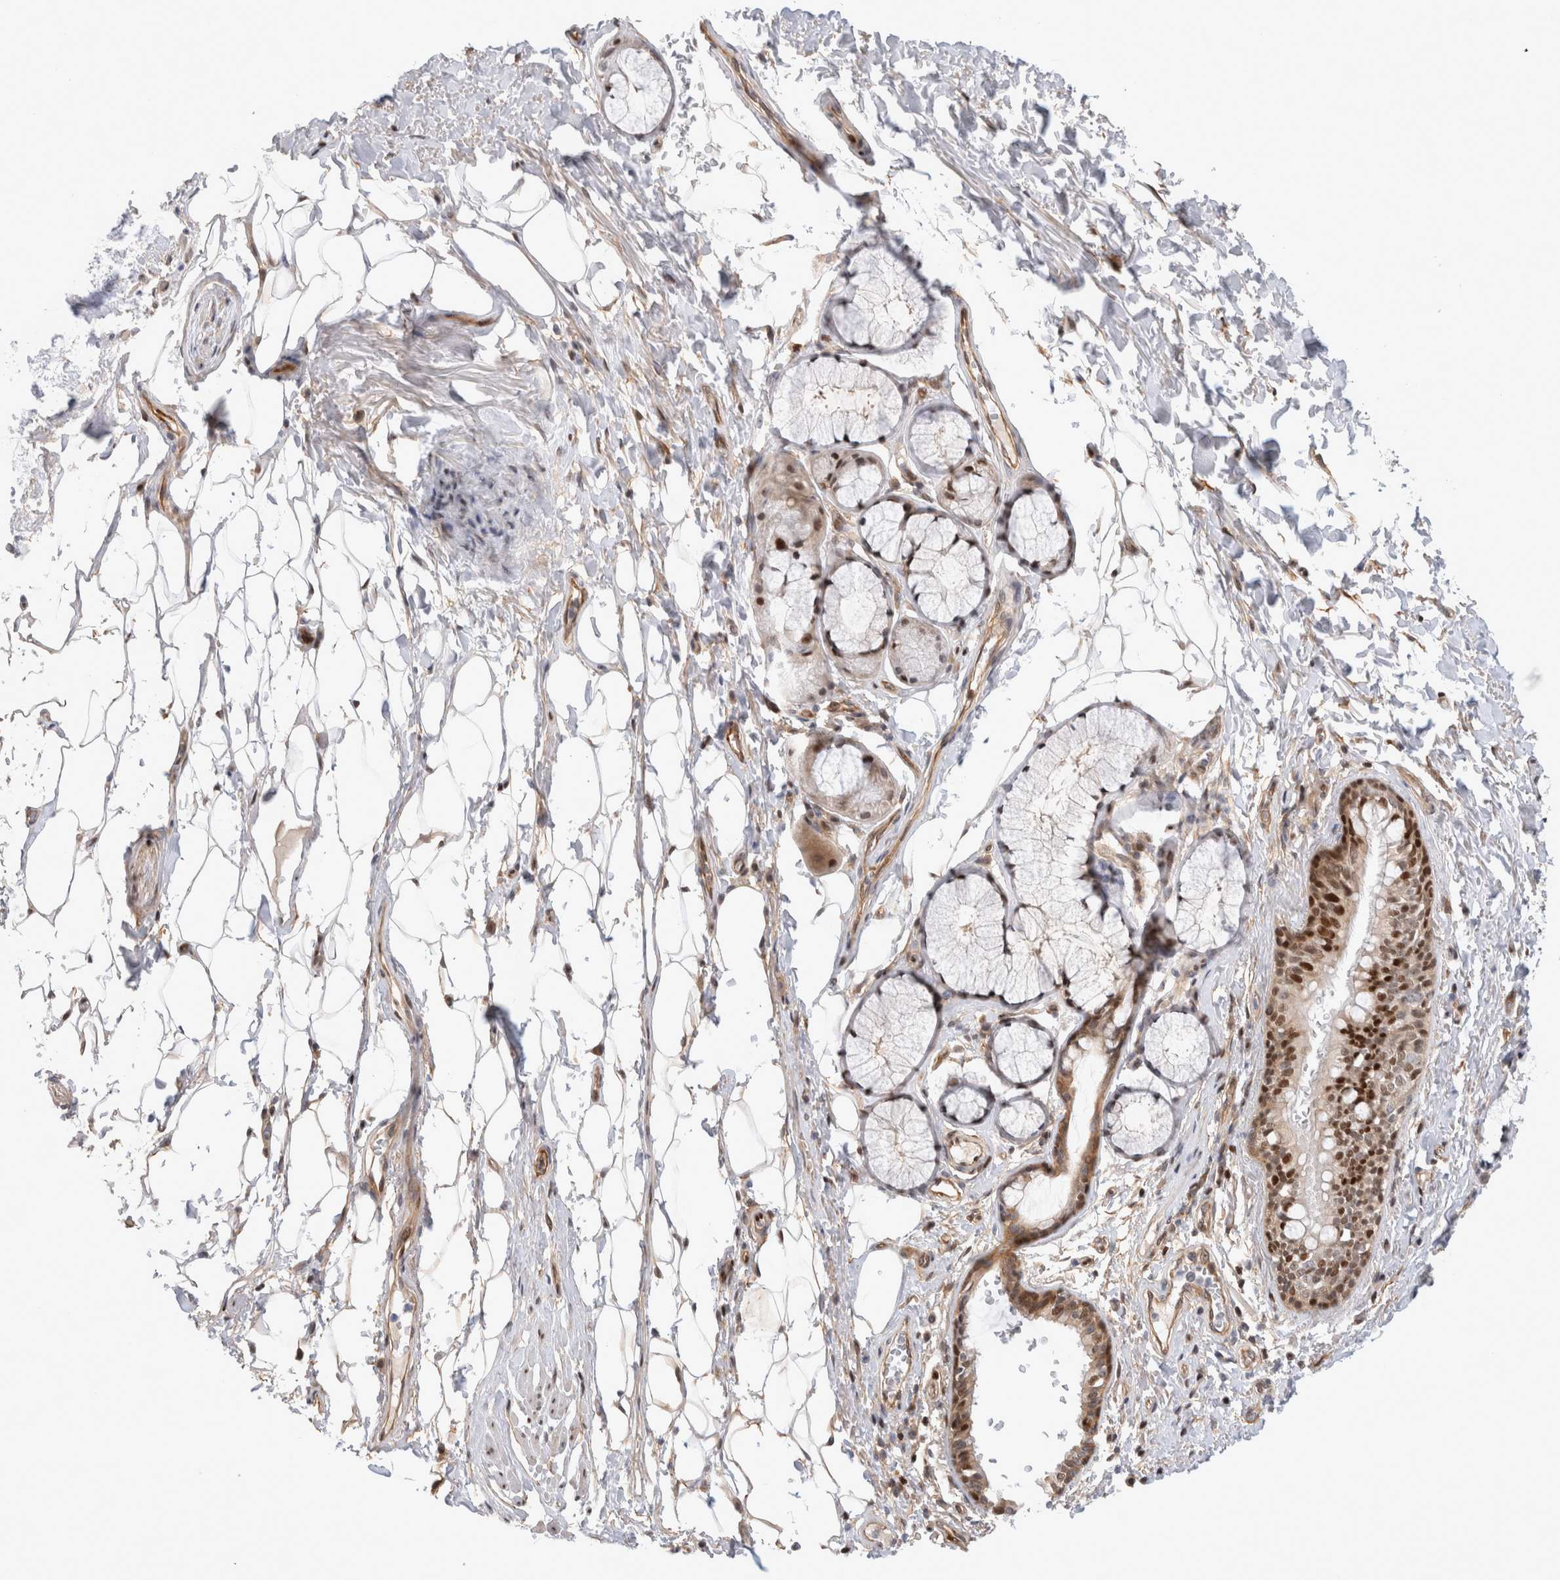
{"staining": {"intensity": "strong", "quantity": ">75%", "location": "cytoplasmic/membranous,nuclear"}, "tissue": "bronchus", "cell_type": "Respiratory epithelial cells", "image_type": "normal", "snomed": [{"axis": "morphology", "description": "Normal tissue, NOS"}, {"axis": "topography", "description": "Cartilage tissue"}], "caption": "A high amount of strong cytoplasmic/membranous,nuclear staining is present in about >75% of respiratory epithelial cells in normal bronchus.", "gene": "TCF4", "patient": {"sex": "female", "age": 63}}